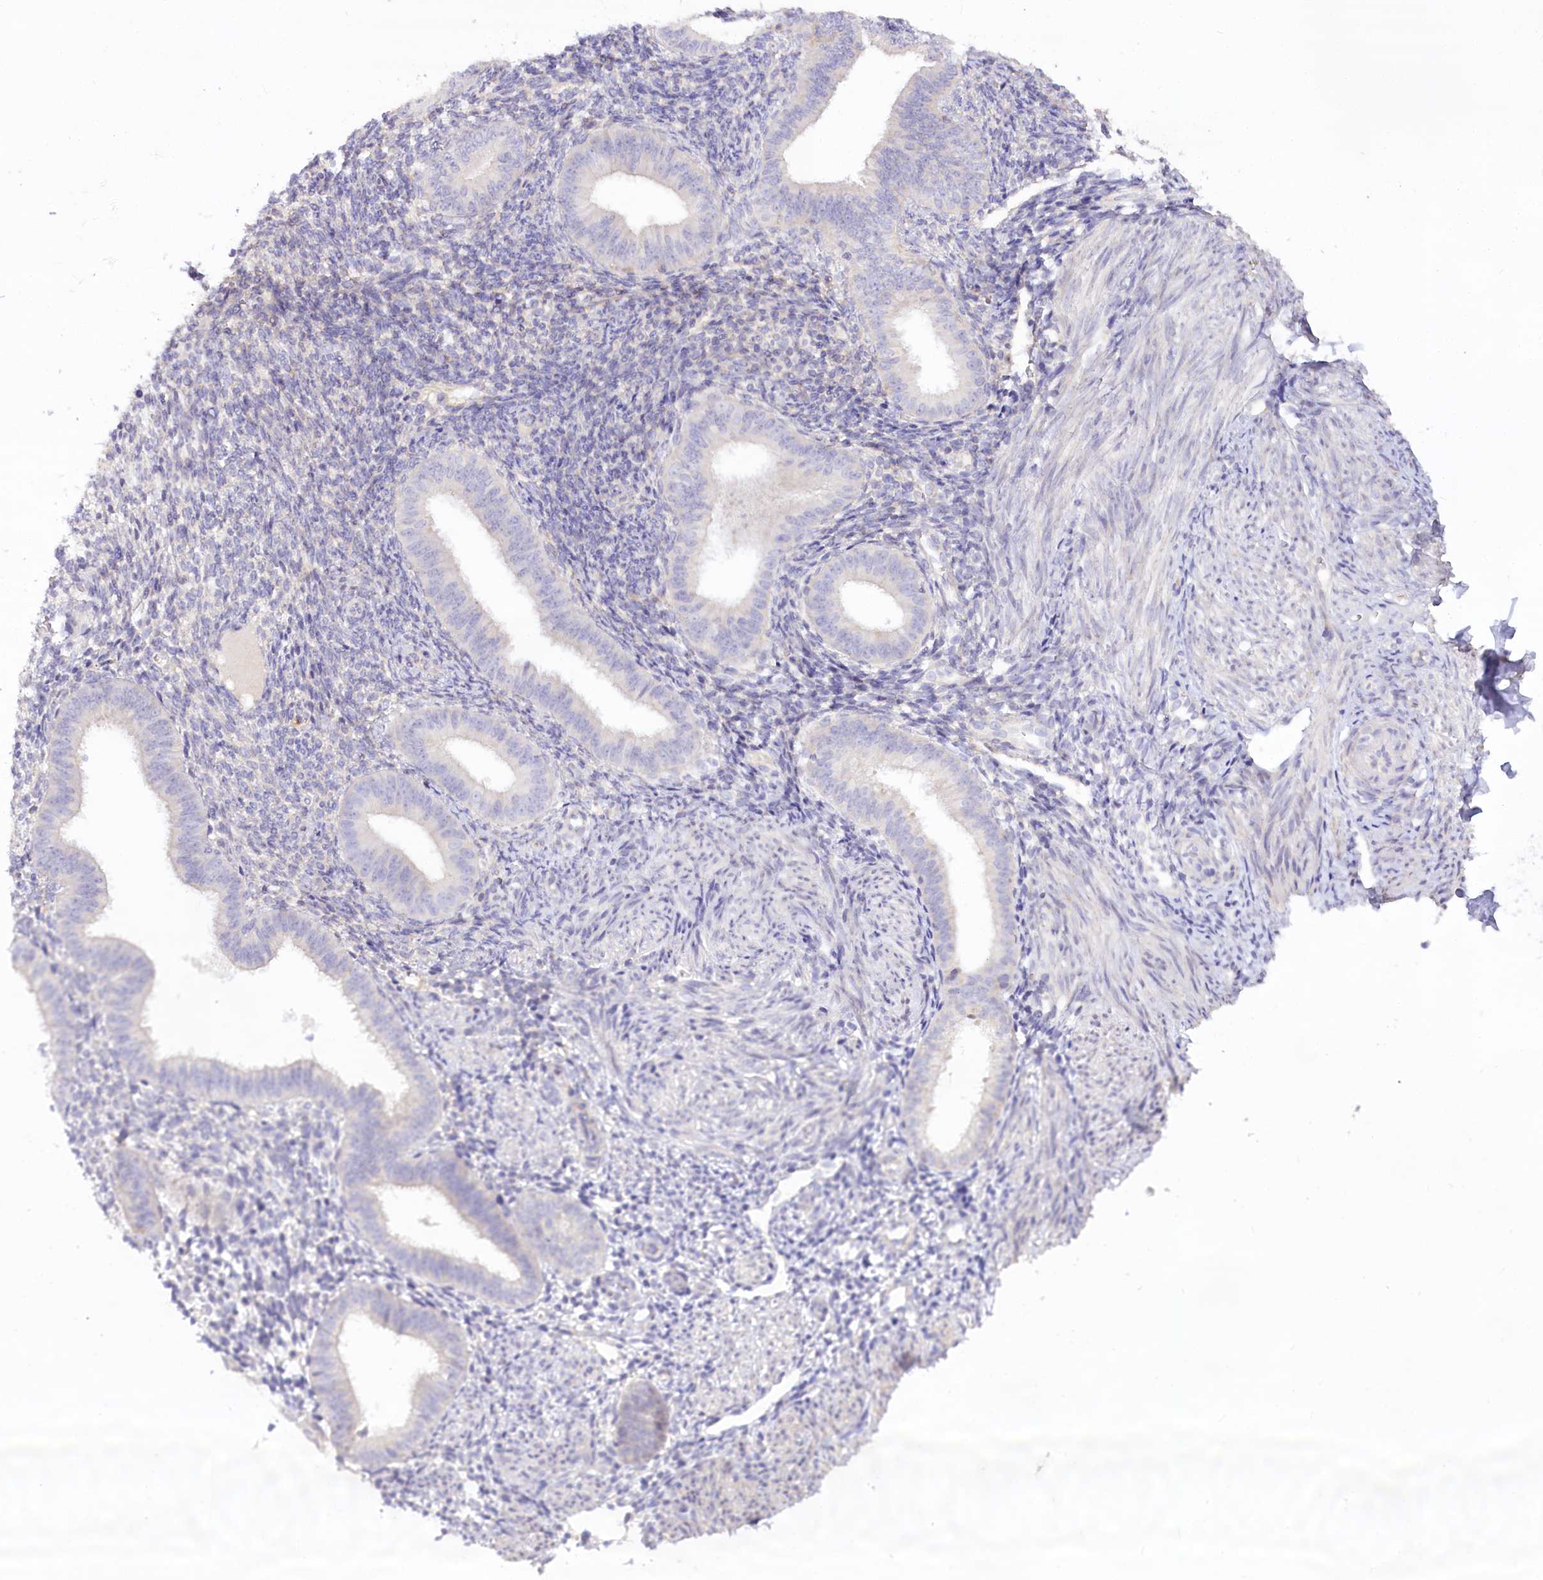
{"staining": {"intensity": "negative", "quantity": "none", "location": "none"}, "tissue": "endometrium", "cell_type": "Cells in endometrial stroma", "image_type": "normal", "snomed": [{"axis": "morphology", "description": "Normal tissue, NOS"}, {"axis": "topography", "description": "Uterus"}, {"axis": "topography", "description": "Endometrium"}], "caption": "The image displays no significant positivity in cells in endometrial stroma of endometrium. (DAB (3,3'-diaminobenzidine) immunohistochemistry (IHC) visualized using brightfield microscopy, high magnification).", "gene": "DPYD", "patient": {"sex": "female", "age": 48}}